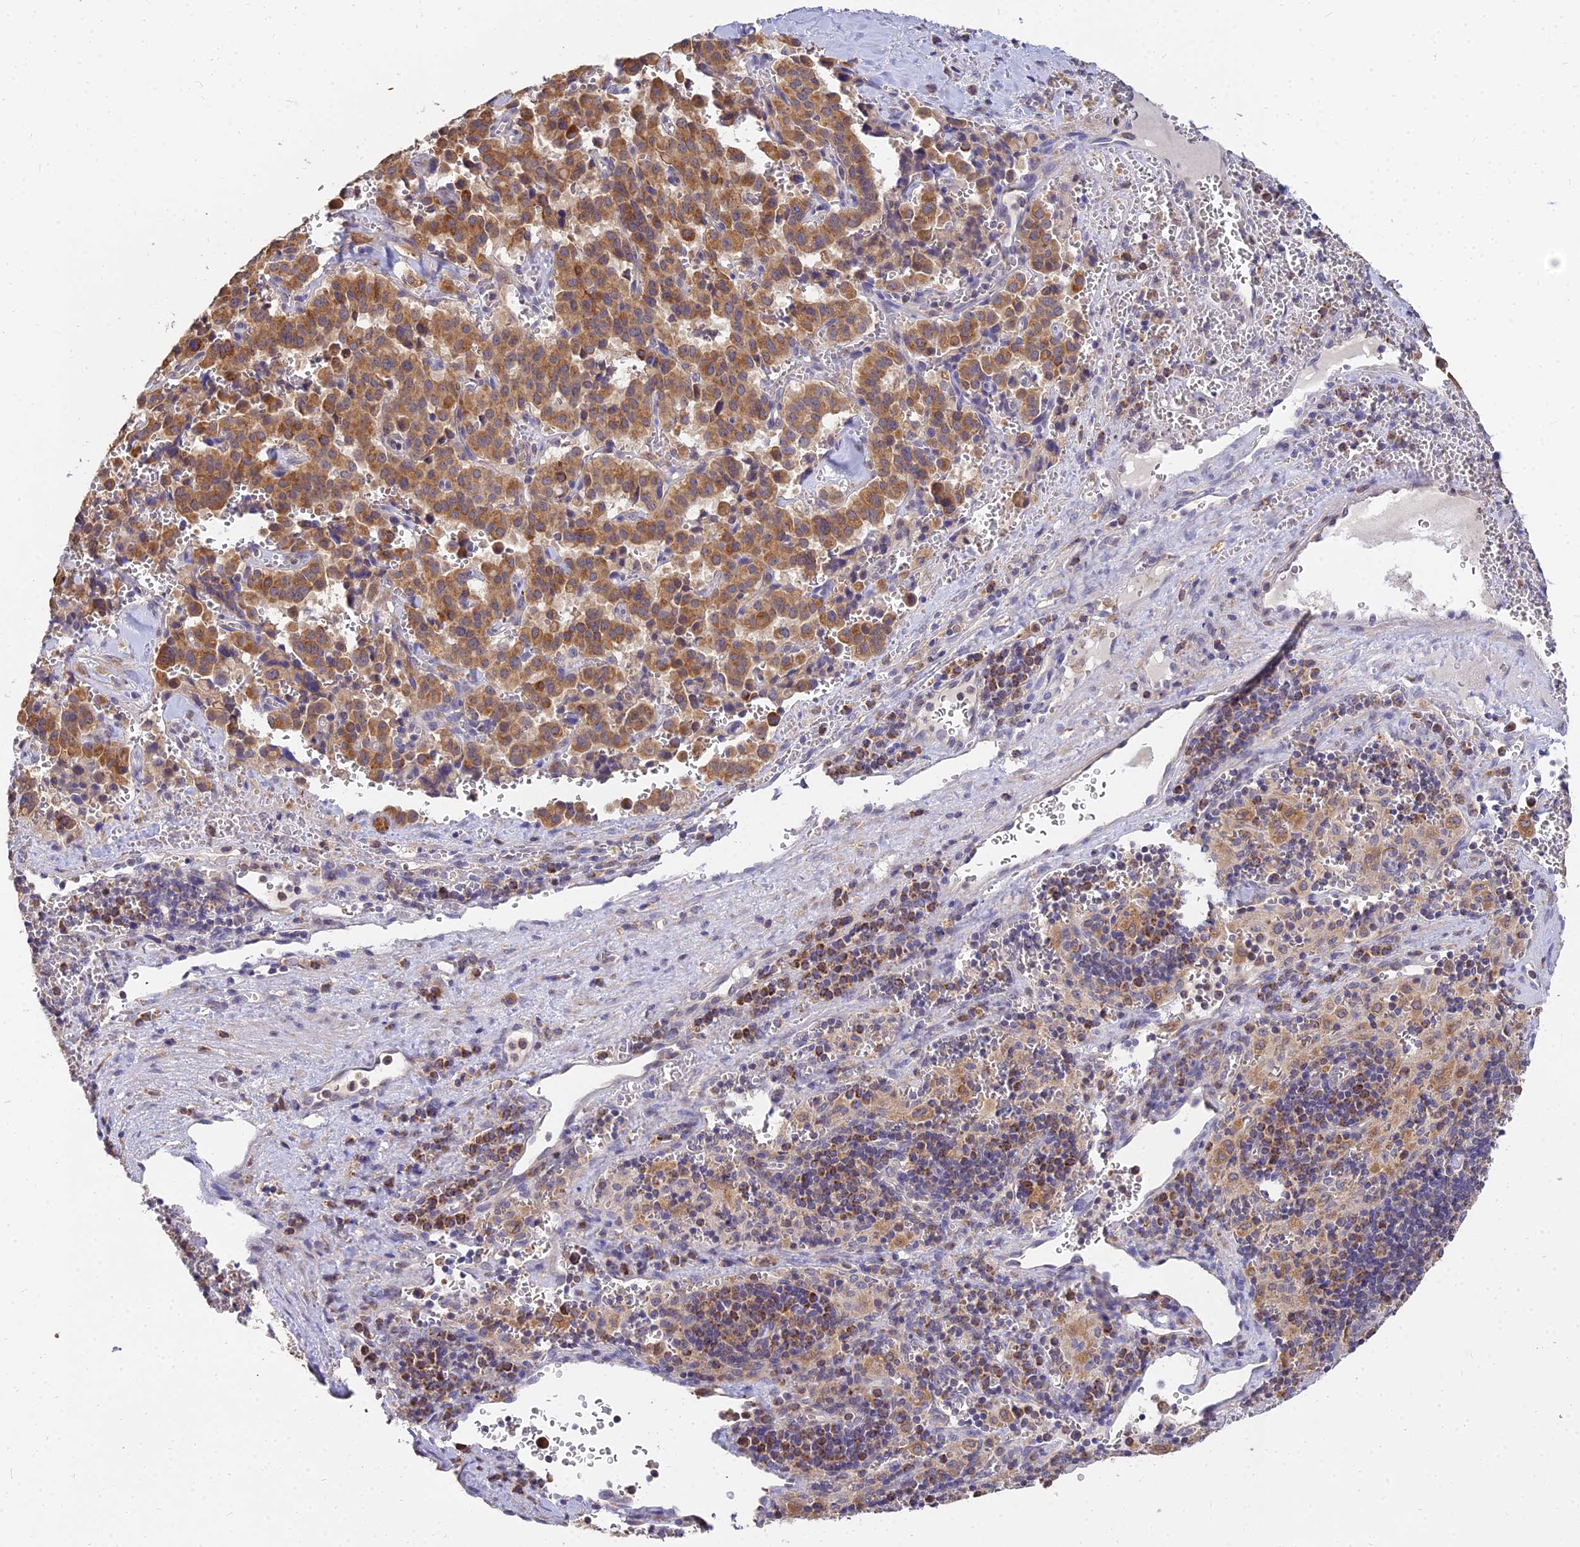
{"staining": {"intensity": "moderate", "quantity": ">75%", "location": "cytoplasmic/membranous"}, "tissue": "pancreatic cancer", "cell_type": "Tumor cells", "image_type": "cancer", "snomed": [{"axis": "morphology", "description": "Adenocarcinoma, NOS"}, {"axis": "topography", "description": "Pancreas"}], "caption": "Immunohistochemical staining of human pancreatic cancer reveals medium levels of moderate cytoplasmic/membranous staining in approximately >75% of tumor cells.", "gene": "ARL8B", "patient": {"sex": "male", "age": 65}}